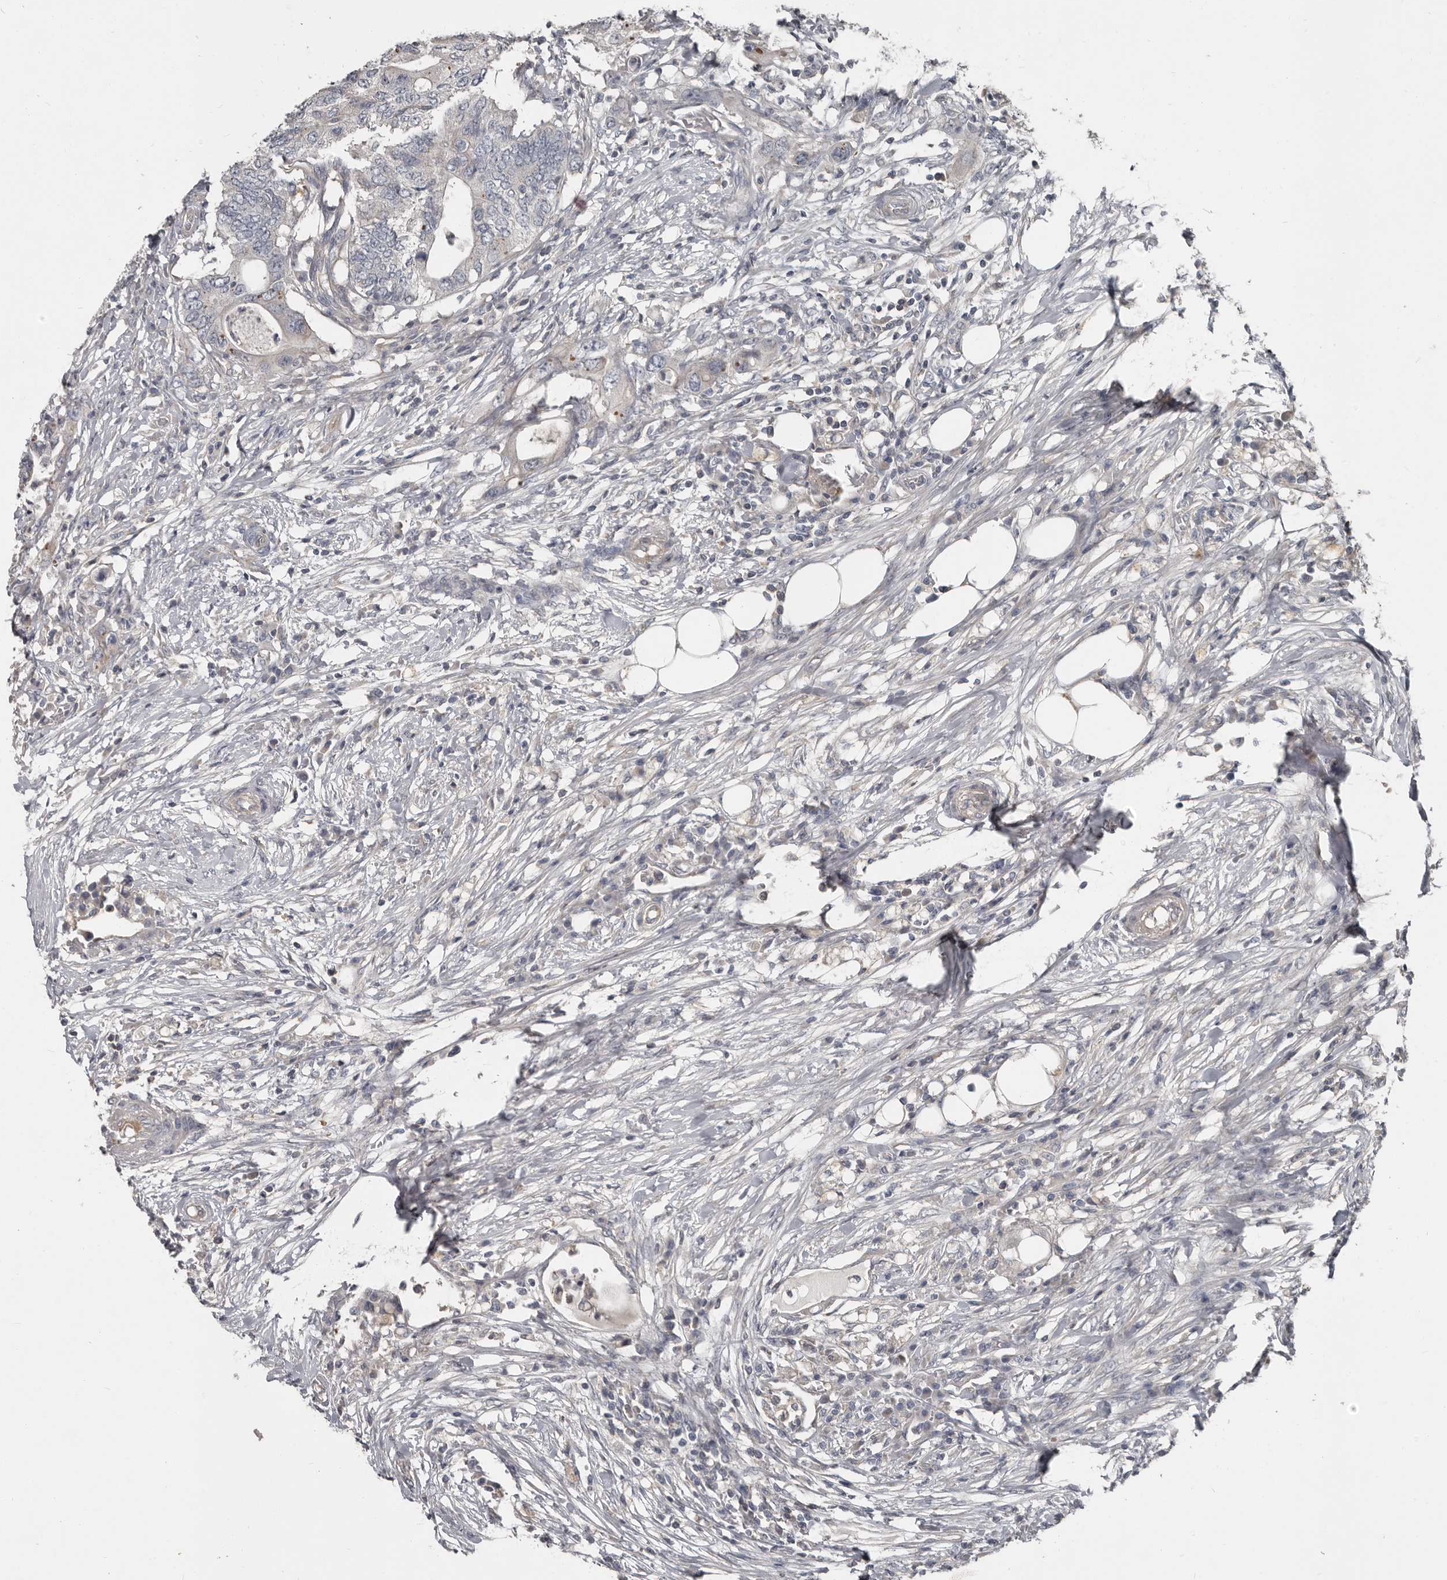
{"staining": {"intensity": "negative", "quantity": "none", "location": "none"}, "tissue": "colorectal cancer", "cell_type": "Tumor cells", "image_type": "cancer", "snomed": [{"axis": "morphology", "description": "Adenocarcinoma, NOS"}, {"axis": "topography", "description": "Colon"}], "caption": "Colorectal cancer stained for a protein using immunohistochemistry demonstrates no positivity tumor cells.", "gene": "CA6", "patient": {"sex": "male", "age": 71}}